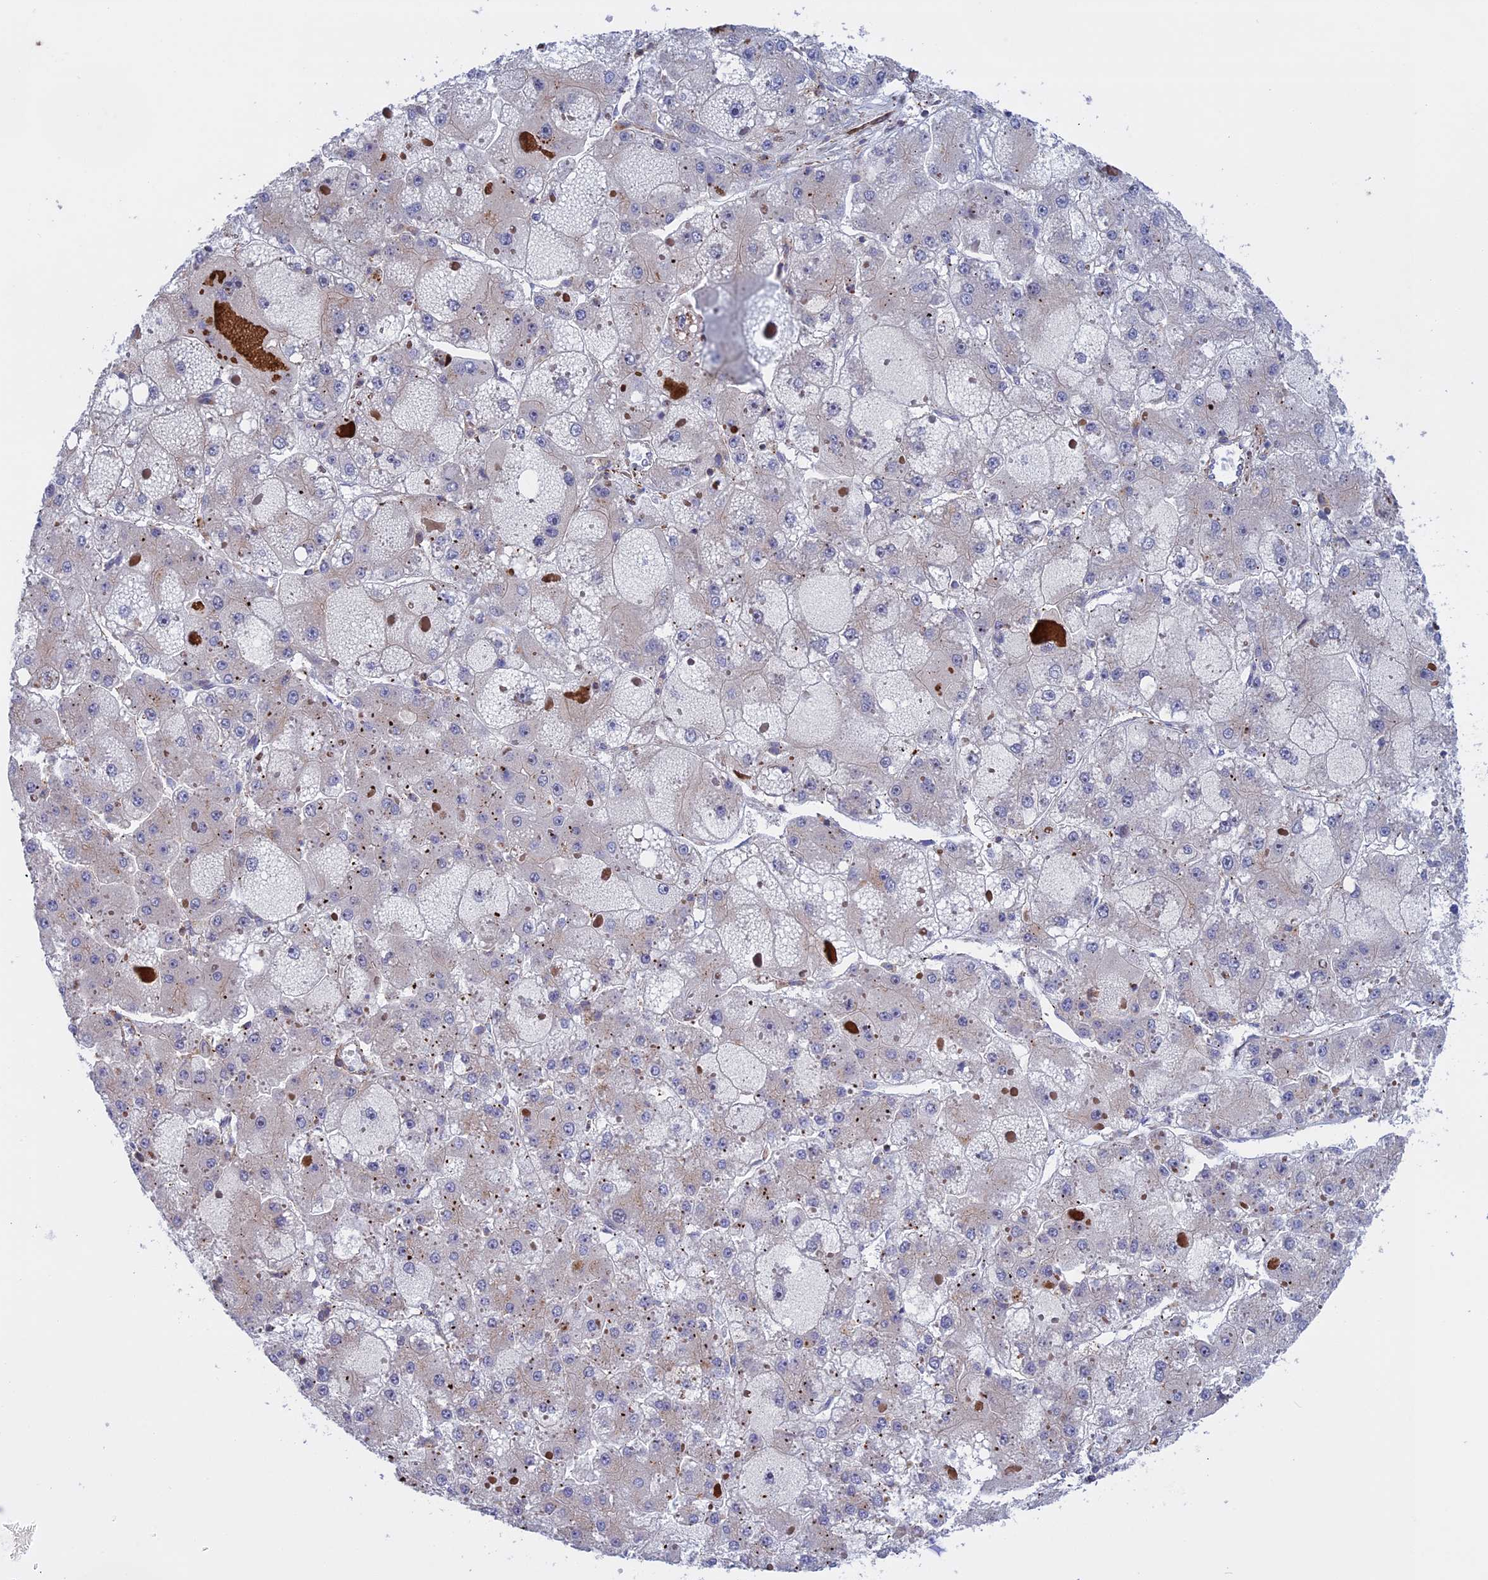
{"staining": {"intensity": "negative", "quantity": "none", "location": "none"}, "tissue": "liver cancer", "cell_type": "Tumor cells", "image_type": "cancer", "snomed": [{"axis": "morphology", "description": "Carcinoma, Hepatocellular, NOS"}, {"axis": "topography", "description": "Liver"}], "caption": "Image shows no protein positivity in tumor cells of hepatocellular carcinoma (liver) tissue.", "gene": "LYPD5", "patient": {"sex": "female", "age": 73}}